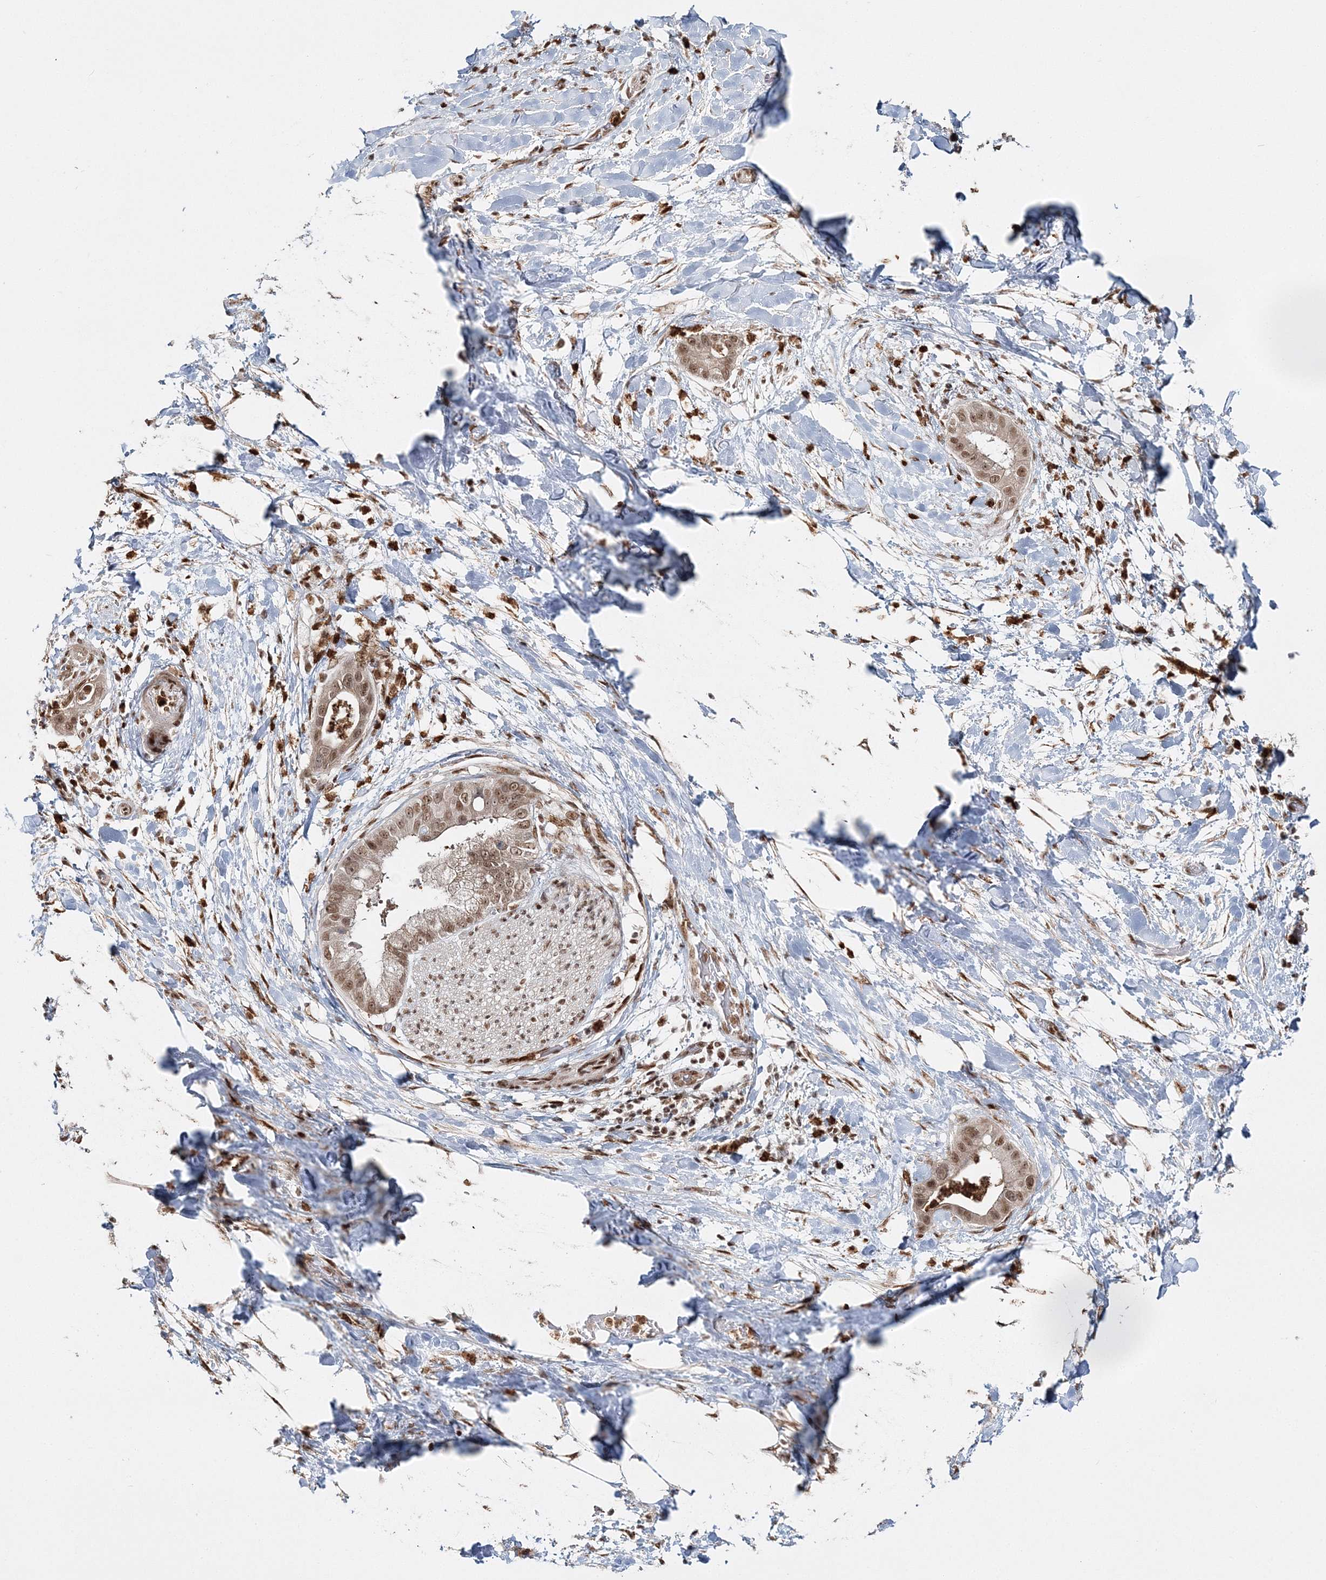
{"staining": {"intensity": "moderate", "quantity": ">75%", "location": "nuclear"}, "tissue": "liver cancer", "cell_type": "Tumor cells", "image_type": "cancer", "snomed": [{"axis": "morphology", "description": "Cholangiocarcinoma"}, {"axis": "topography", "description": "Liver"}], "caption": "Protein staining of liver cholangiocarcinoma tissue shows moderate nuclear staining in approximately >75% of tumor cells.", "gene": "QRICH1", "patient": {"sex": "female", "age": 54}}